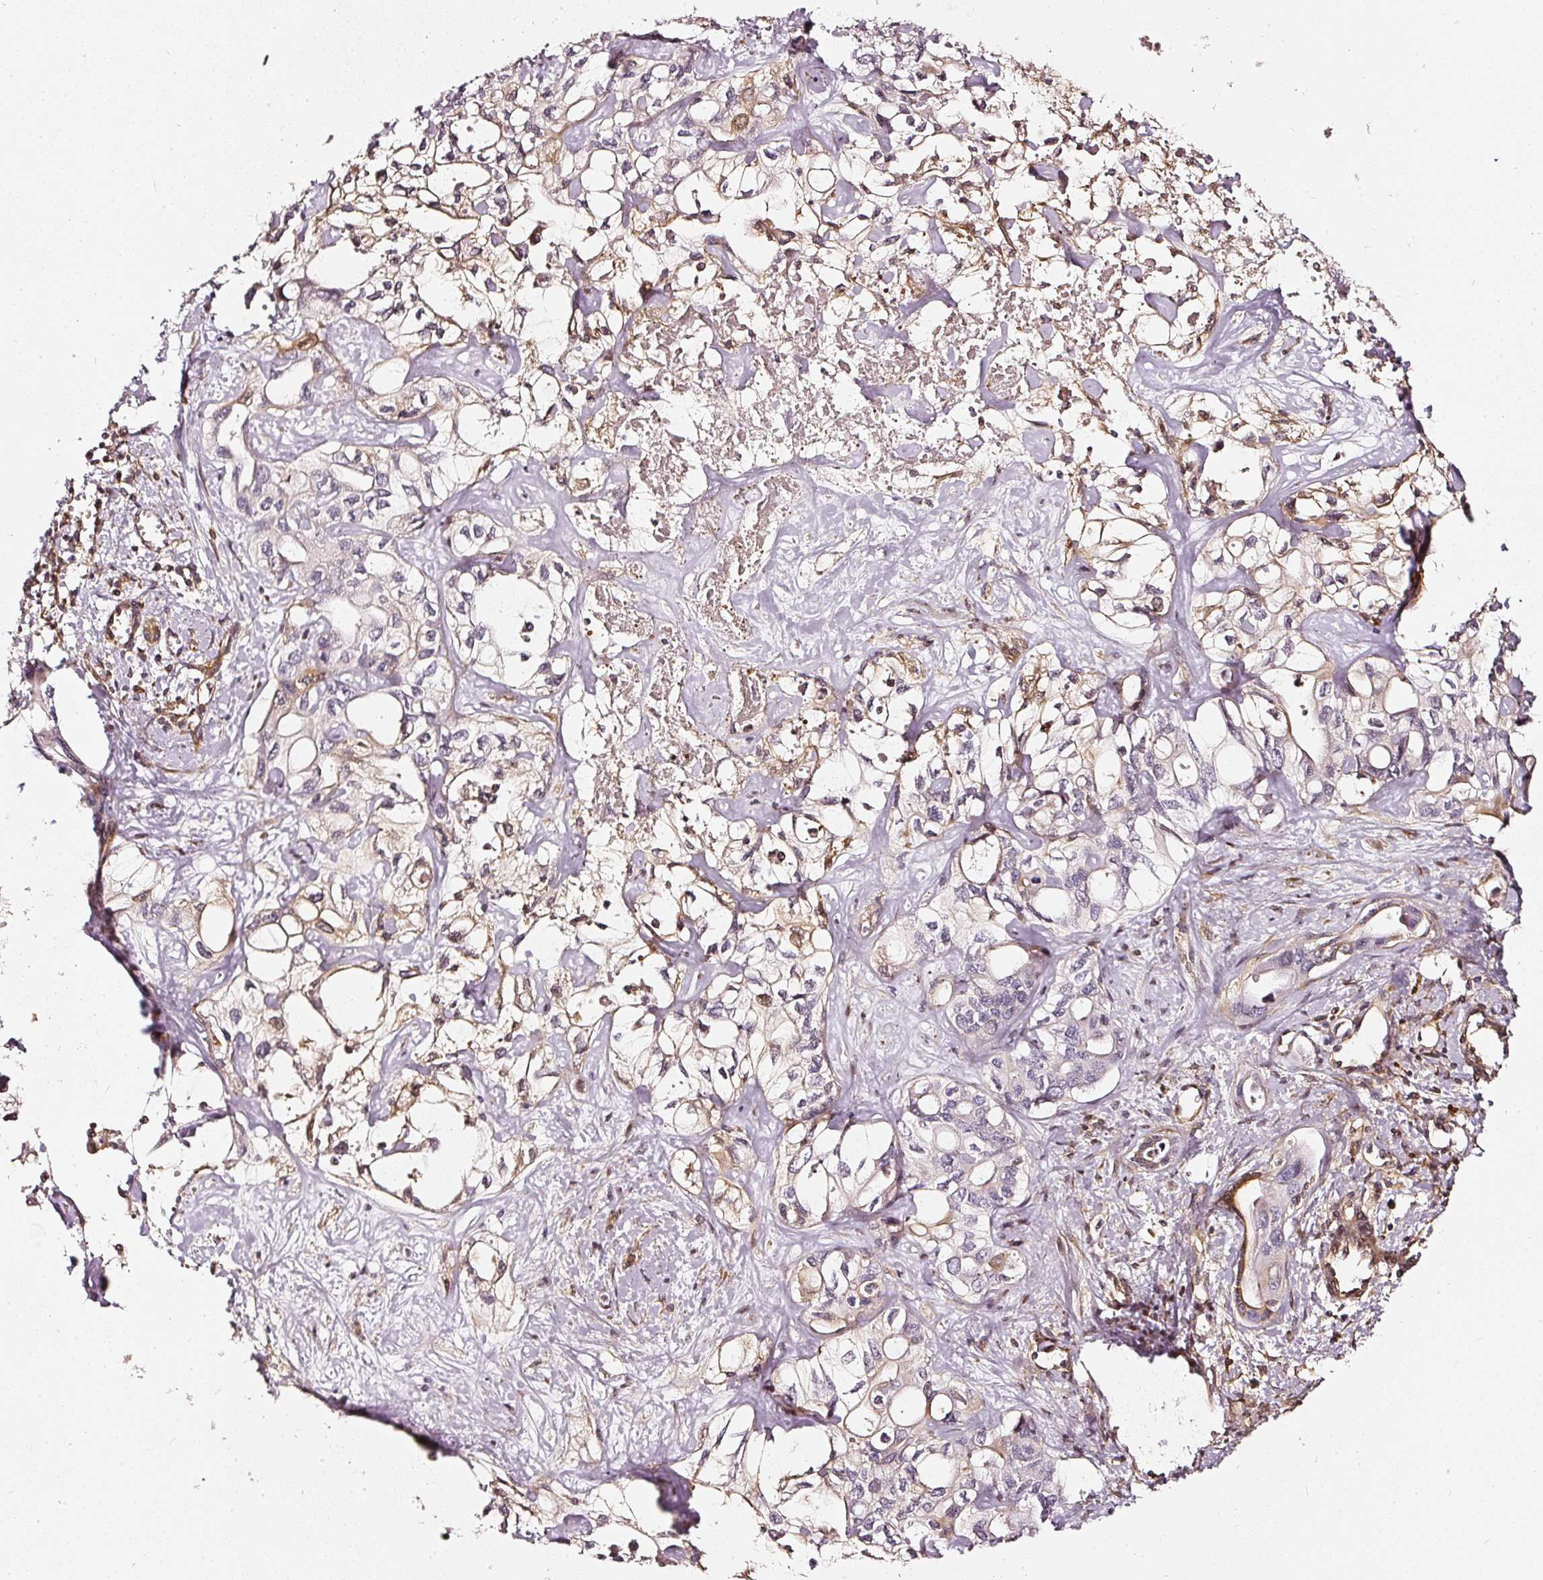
{"staining": {"intensity": "moderate", "quantity": "<25%", "location": "cytoplasmic/membranous"}, "tissue": "liver cancer", "cell_type": "Tumor cells", "image_type": "cancer", "snomed": [{"axis": "morphology", "description": "Cholangiocarcinoma"}, {"axis": "topography", "description": "Liver"}], "caption": "Immunohistochemistry (IHC) (DAB) staining of human cholangiocarcinoma (liver) reveals moderate cytoplasmic/membranous protein positivity in approximately <25% of tumor cells.", "gene": "ASMTL", "patient": {"sex": "female", "age": 64}}